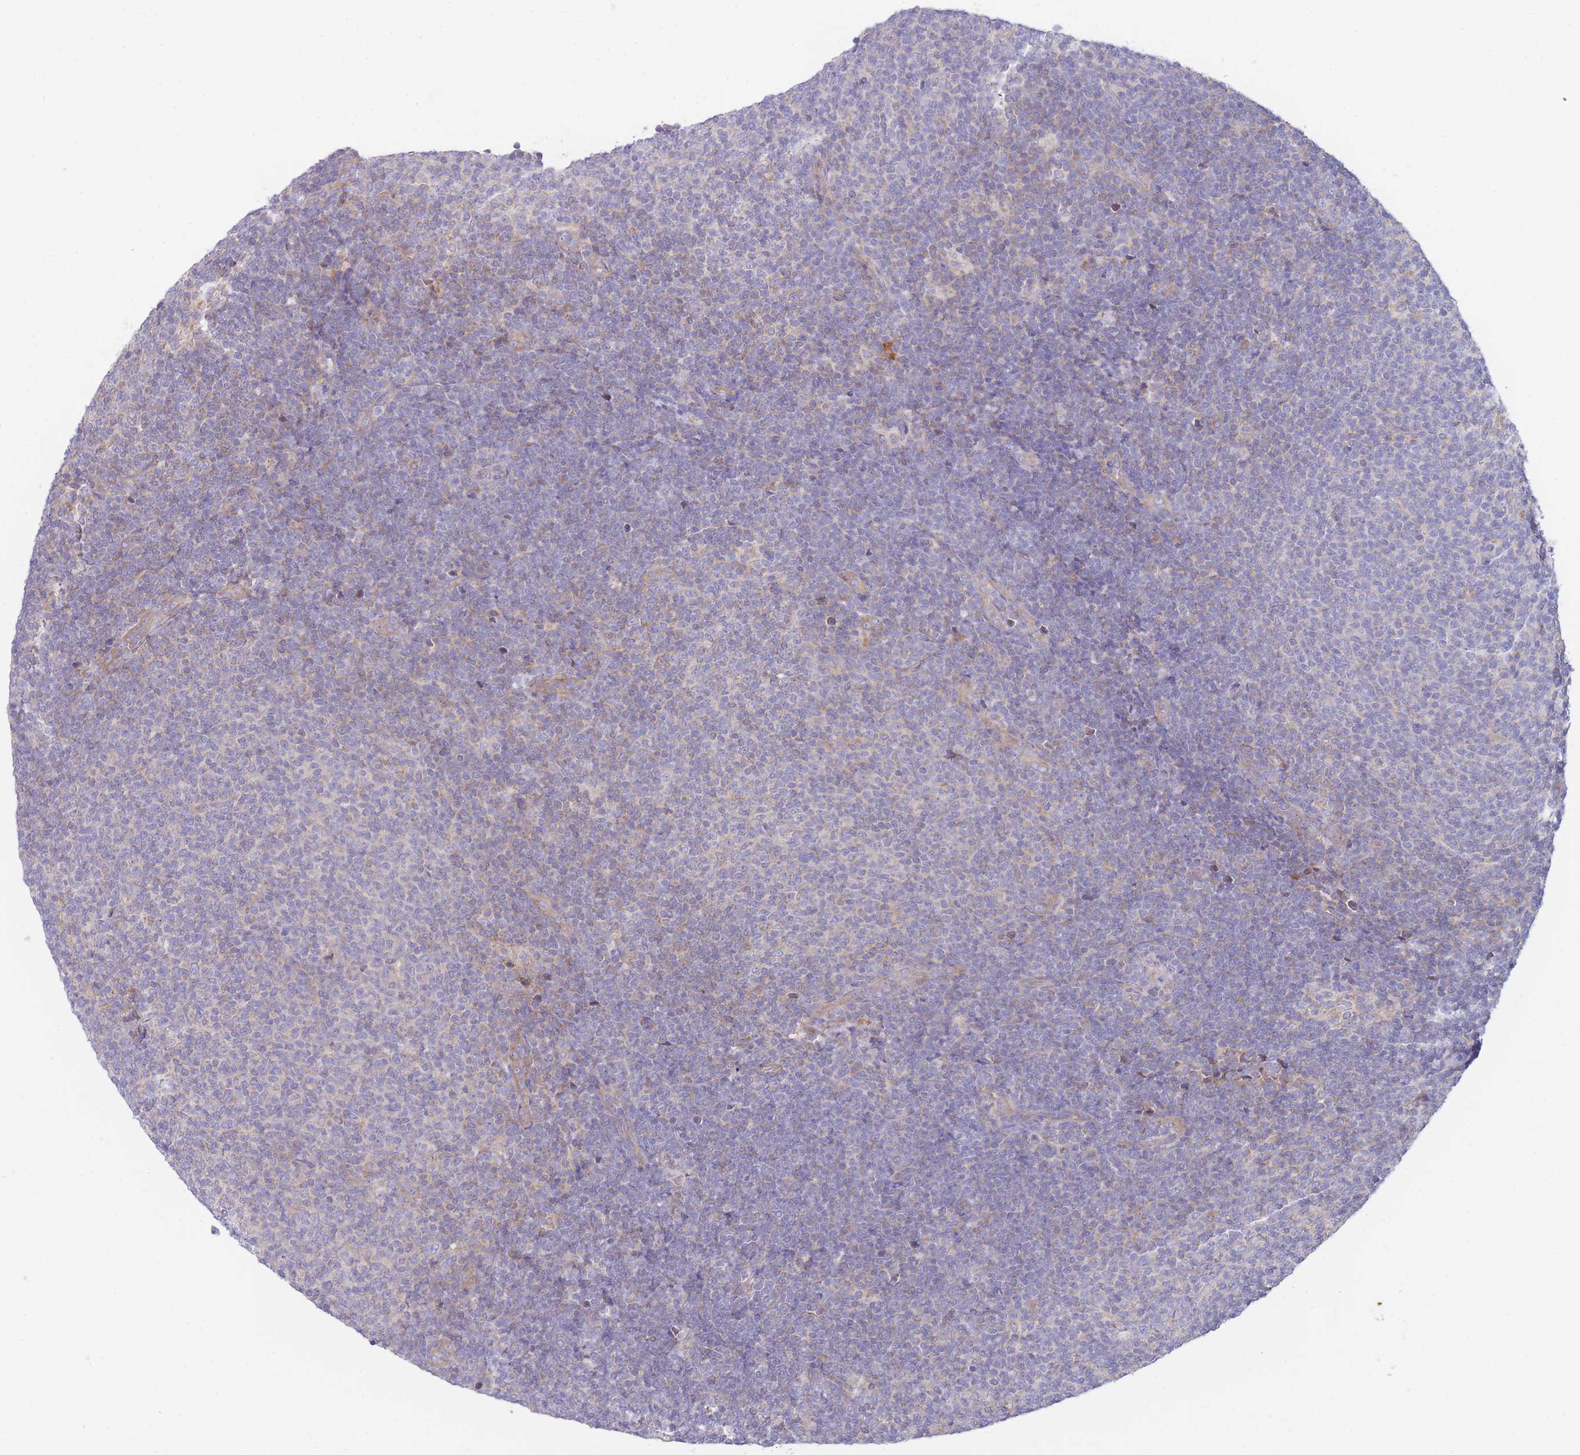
{"staining": {"intensity": "negative", "quantity": "none", "location": "none"}, "tissue": "lymphoma", "cell_type": "Tumor cells", "image_type": "cancer", "snomed": [{"axis": "morphology", "description": "Malignant lymphoma, non-Hodgkin's type, Low grade"}, {"axis": "topography", "description": "Lymph node"}], "caption": "Tumor cells show no significant positivity in malignant lymphoma, non-Hodgkin's type (low-grade).", "gene": "SH2B2", "patient": {"sex": "male", "age": 66}}